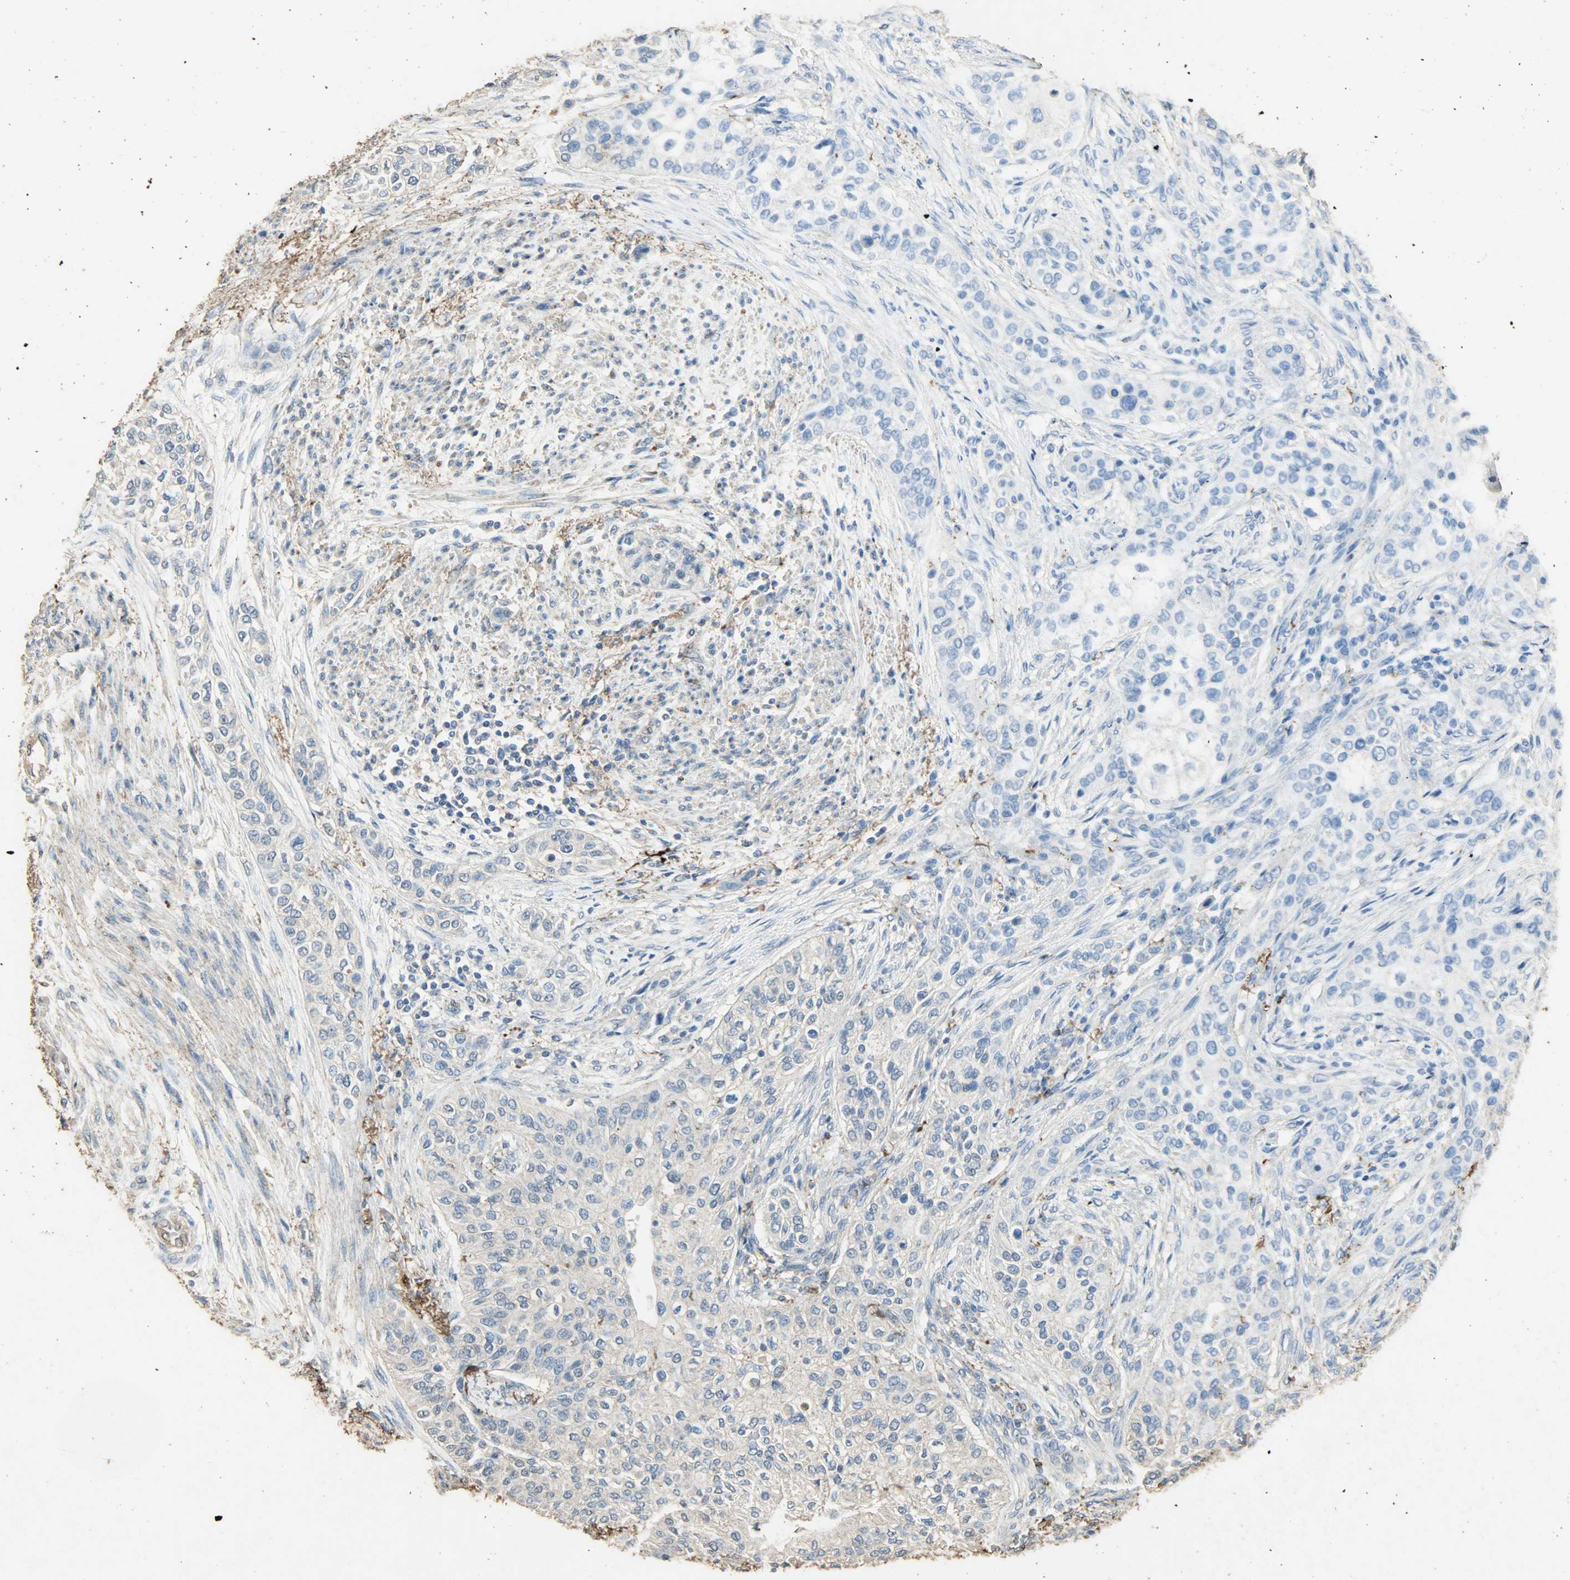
{"staining": {"intensity": "negative", "quantity": "none", "location": "none"}, "tissue": "urothelial cancer", "cell_type": "Tumor cells", "image_type": "cancer", "snomed": [{"axis": "morphology", "description": "Urothelial carcinoma, High grade"}, {"axis": "topography", "description": "Urinary bladder"}], "caption": "This is an immunohistochemistry (IHC) image of urothelial carcinoma (high-grade). There is no positivity in tumor cells.", "gene": "ASB9", "patient": {"sex": "male", "age": 74}}